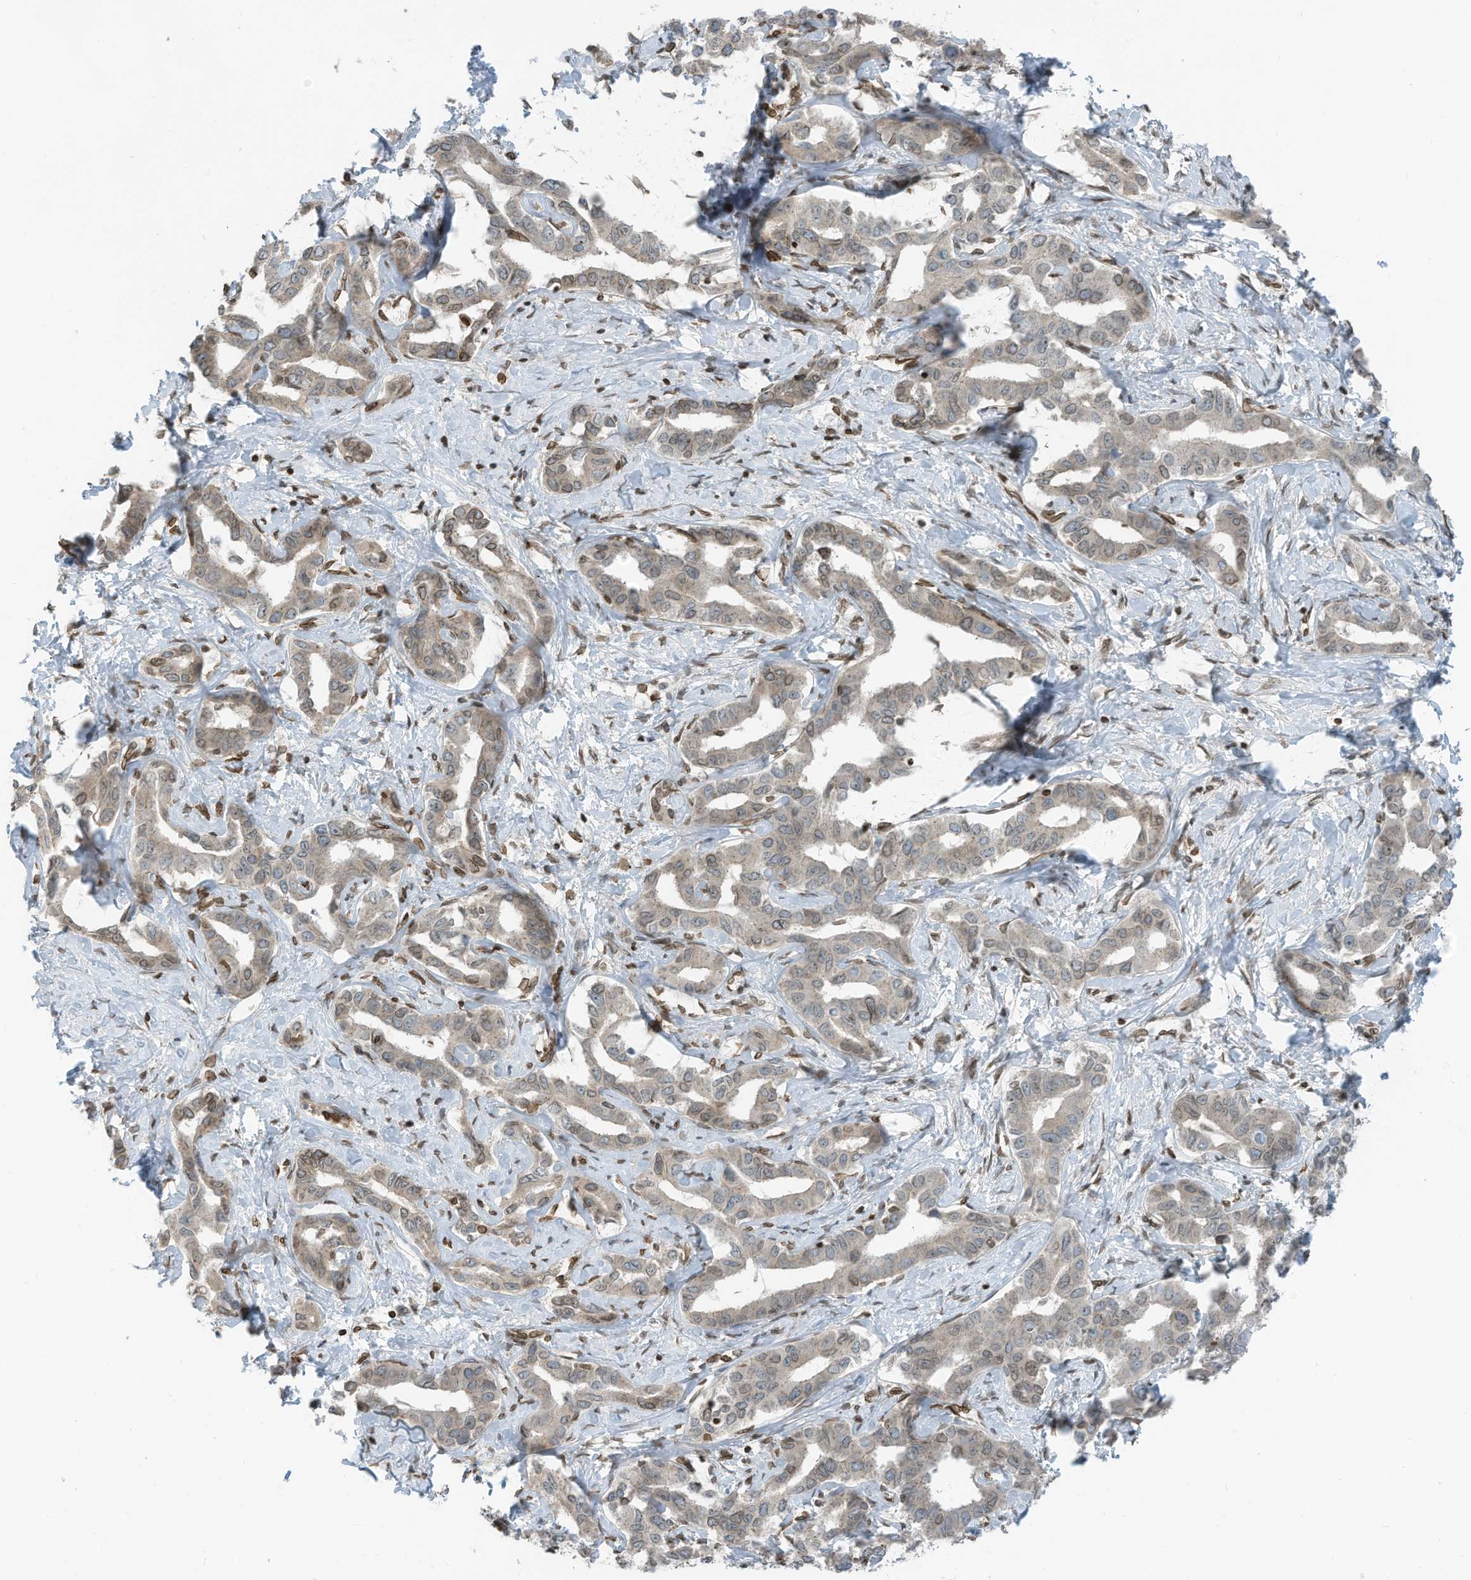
{"staining": {"intensity": "weak", "quantity": "<25%", "location": "cytoplasmic/membranous,nuclear"}, "tissue": "liver cancer", "cell_type": "Tumor cells", "image_type": "cancer", "snomed": [{"axis": "morphology", "description": "Cholangiocarcinoma"}, {"axis": "topography", "description": "Liver"}], "caption": "Tumor cells show no significant expression in cholangiocarcinoma (liver). The staining was performed using DAB (3,3'-diaminobenzidine) to visualize the protein expression in brown, while the nuclei were stained in blue with hematoxylin (Magnification: 20x).", "gene": "RABL3", "patient": {"sex": "male", "age": 59}}